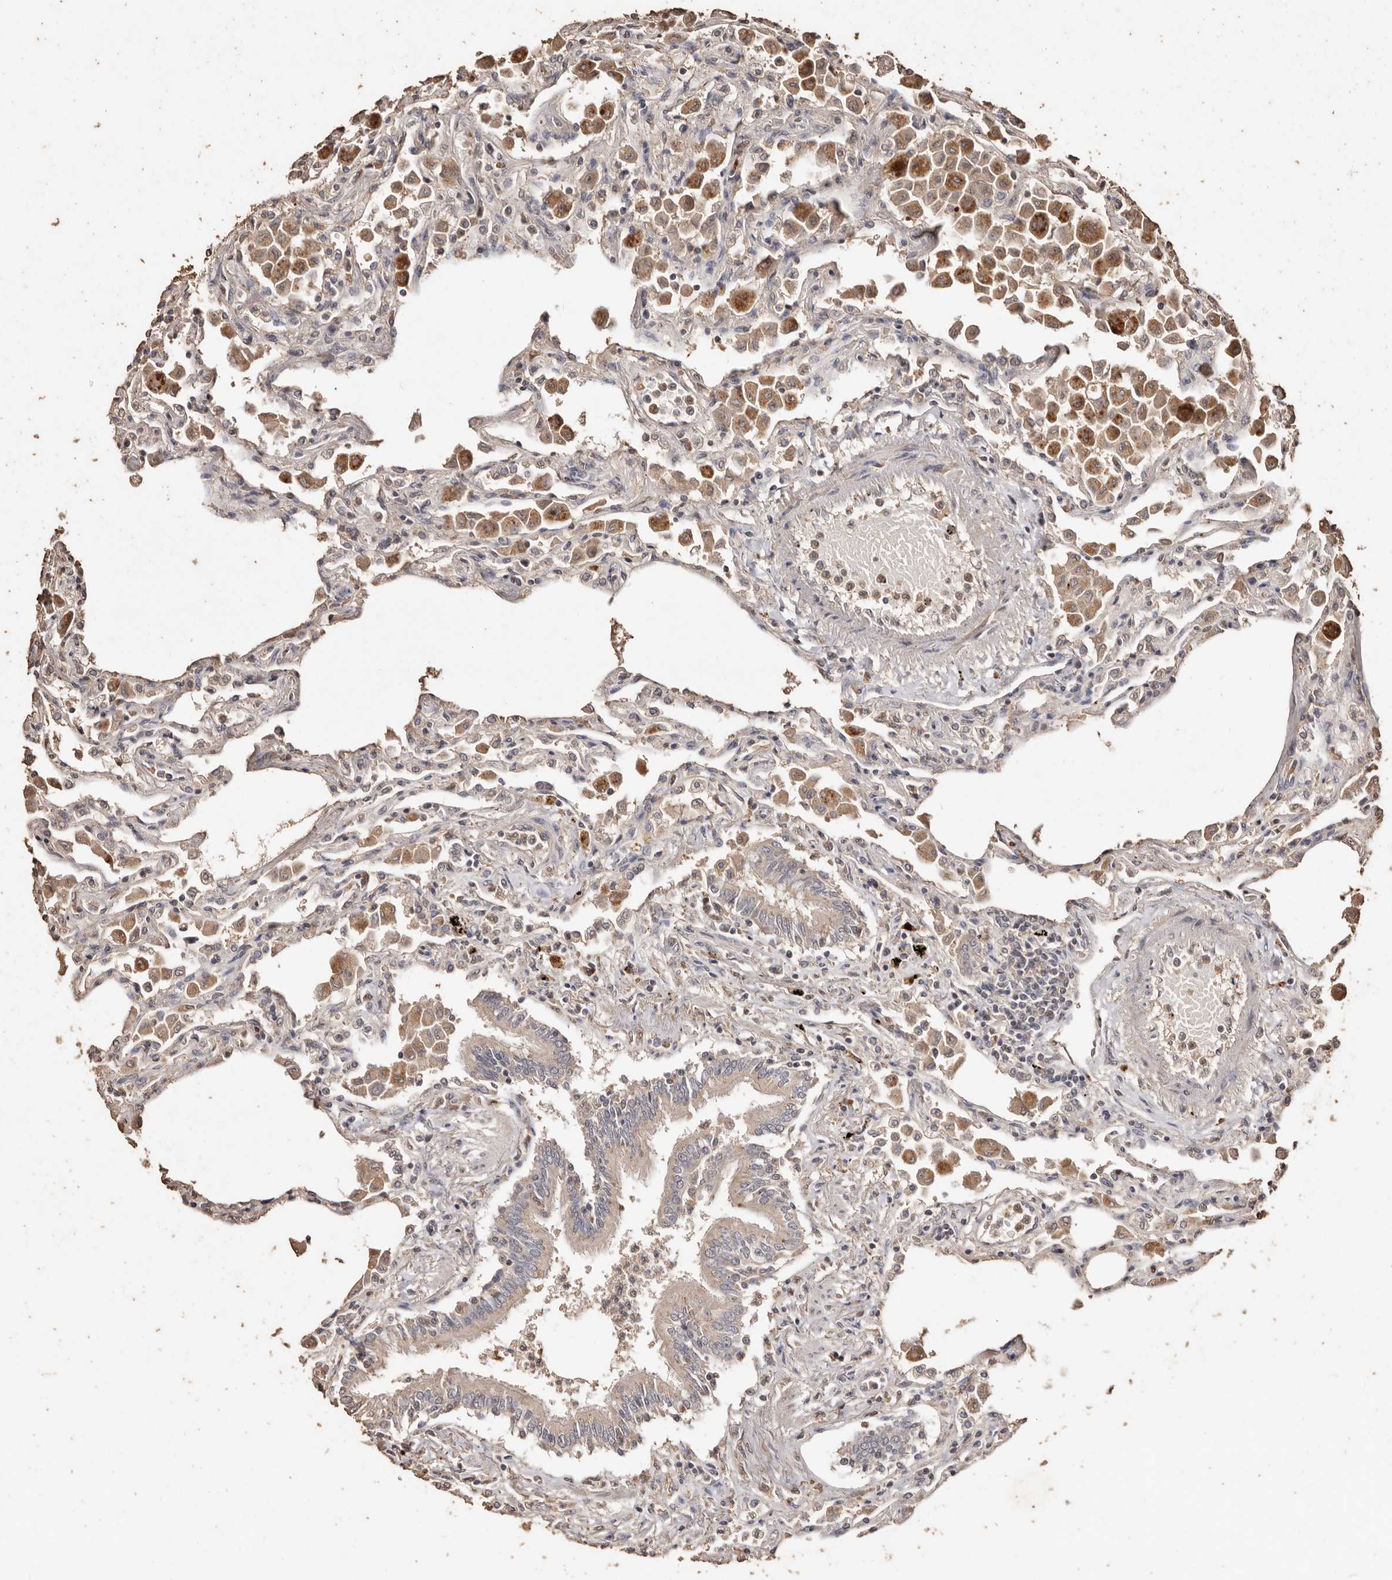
{"staining": {"intensity": "weak", "quantity": "25%-75%", "location": "cytoplasmic/membranous"}, "tissue": "lung", "cell_type": "Alveolar cells", "image_type": "normal", "snomed": [{"axis": "morphology", "description": "Normal tissue, NOS"}, {"axis": "topography", "description": "Bronchus"}, {"axis": "topography", "description": "Lung"}], "caption": "High-magnification brightfield microscopy of benign lung stained with DAB (3,3'-diaminobenzidine) (brown) and counterstained with hematoxylin (blue). alveolar cells exhibit weak cytoplasmic/membranous staining is present in about25%-75% of cells. (Stains: DAB (3,3'-diaminobenzidine) in brown, nuclei in blue, Microscopy: brightfield microscopy at high magnification).", "gene": "PKDCC", "patient": {"sex": "female", "age": 49}}